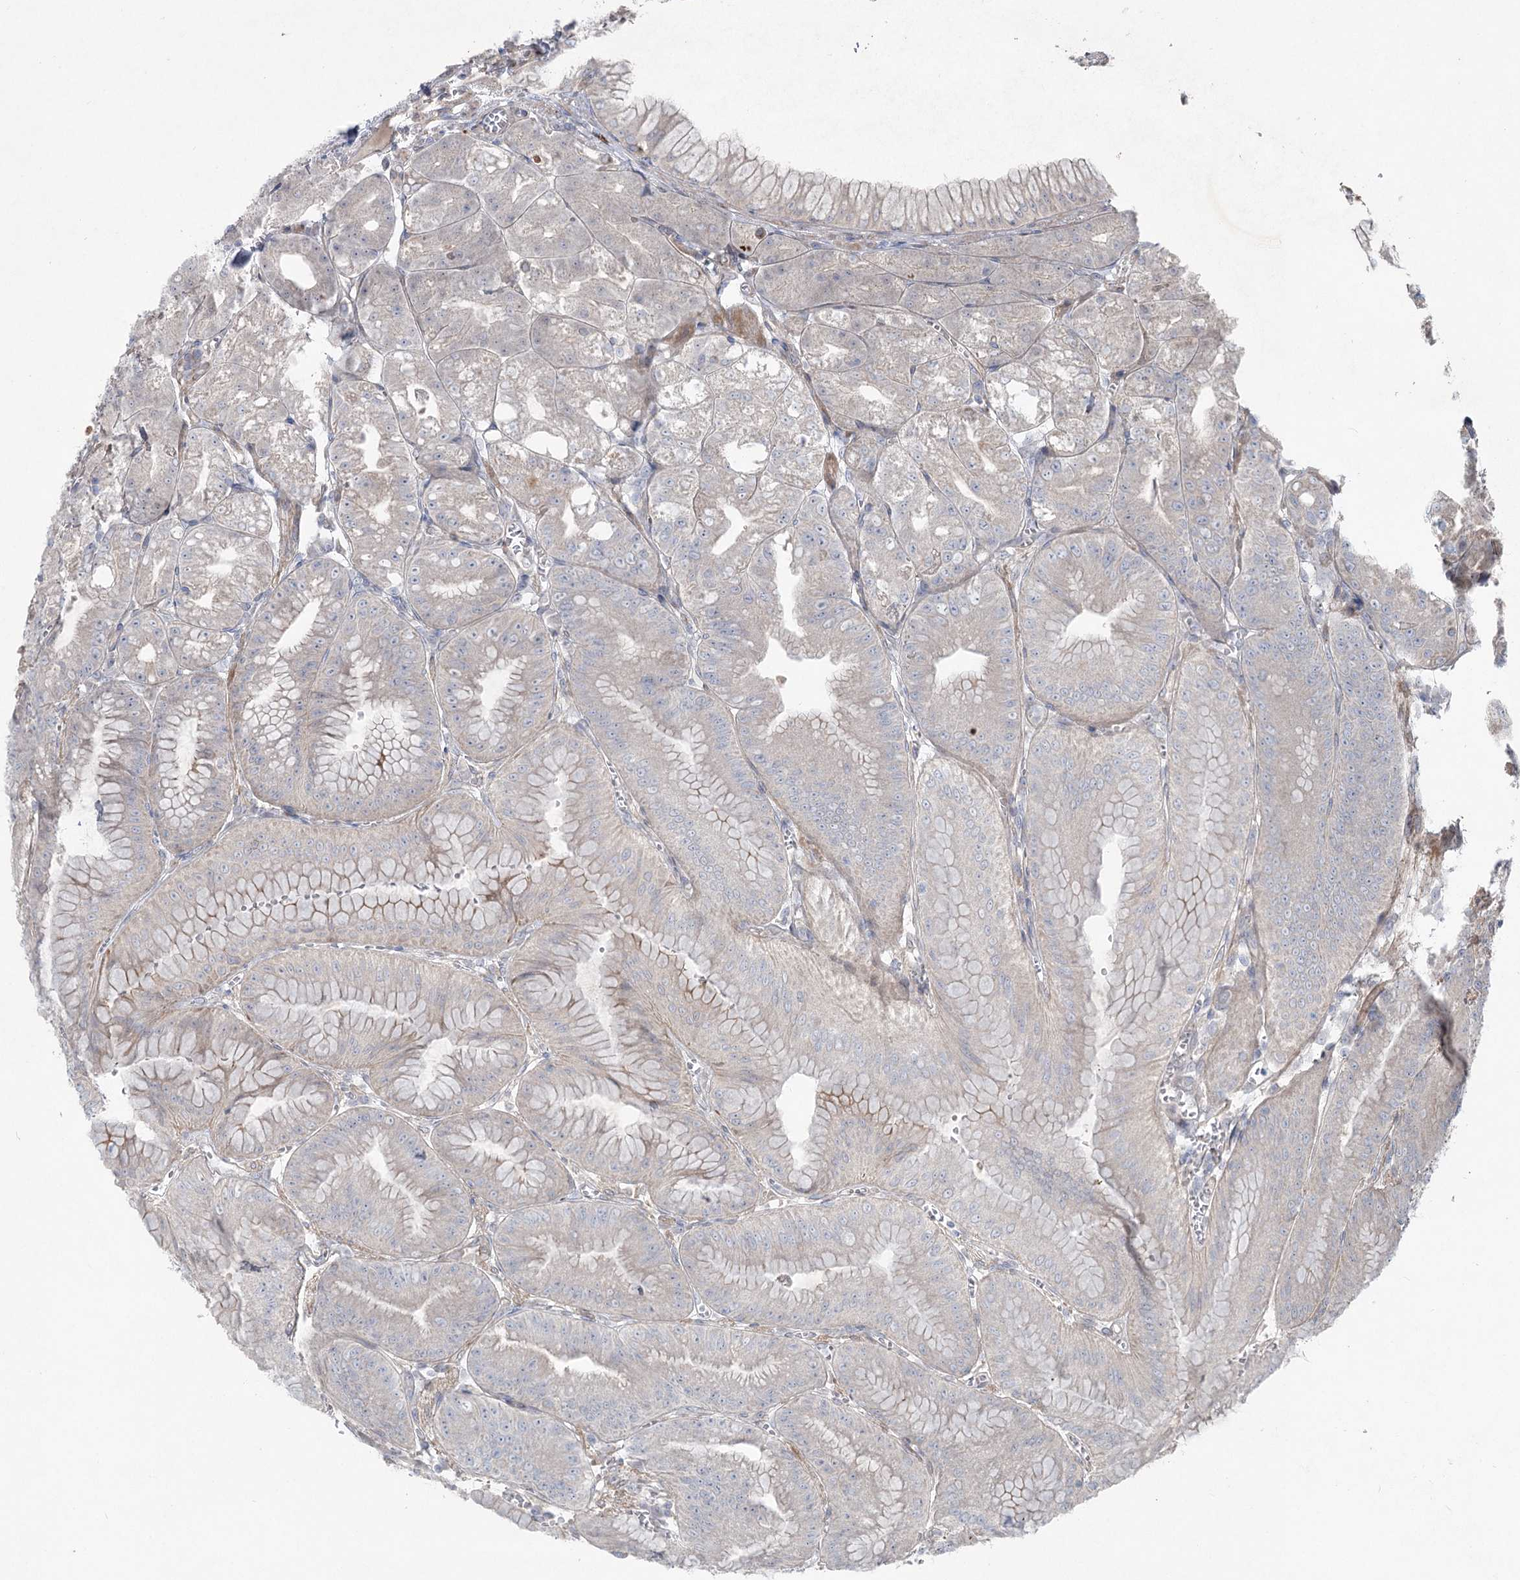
{"staining": {"intensity": "moderate", "quantity": "<25%", "location": "cytoplasmic/membranous"}, "tissue": "stomach", "cell_type": "Glandular cells", "image_type": "normal", "snomed": [{"axis": "morphology", "description": "Normal tissue, NOS"}, {"axis": "topography", "description": "Stomach, upper"}, {"axis": "topography", "description": "Stomach, lower"}], "caption": "Unremarkable stomach demonstrates moderate cytoplasmic/membranous staining in about <25% of glandular cells, visualized by immunohistochemistry. (DAB (3,3'-diaminobenzidine) = brown stain, brightfield microscopy at high magnification).", "gene": "SCN11A", "patient": {"sex": "male", "age": 71}}